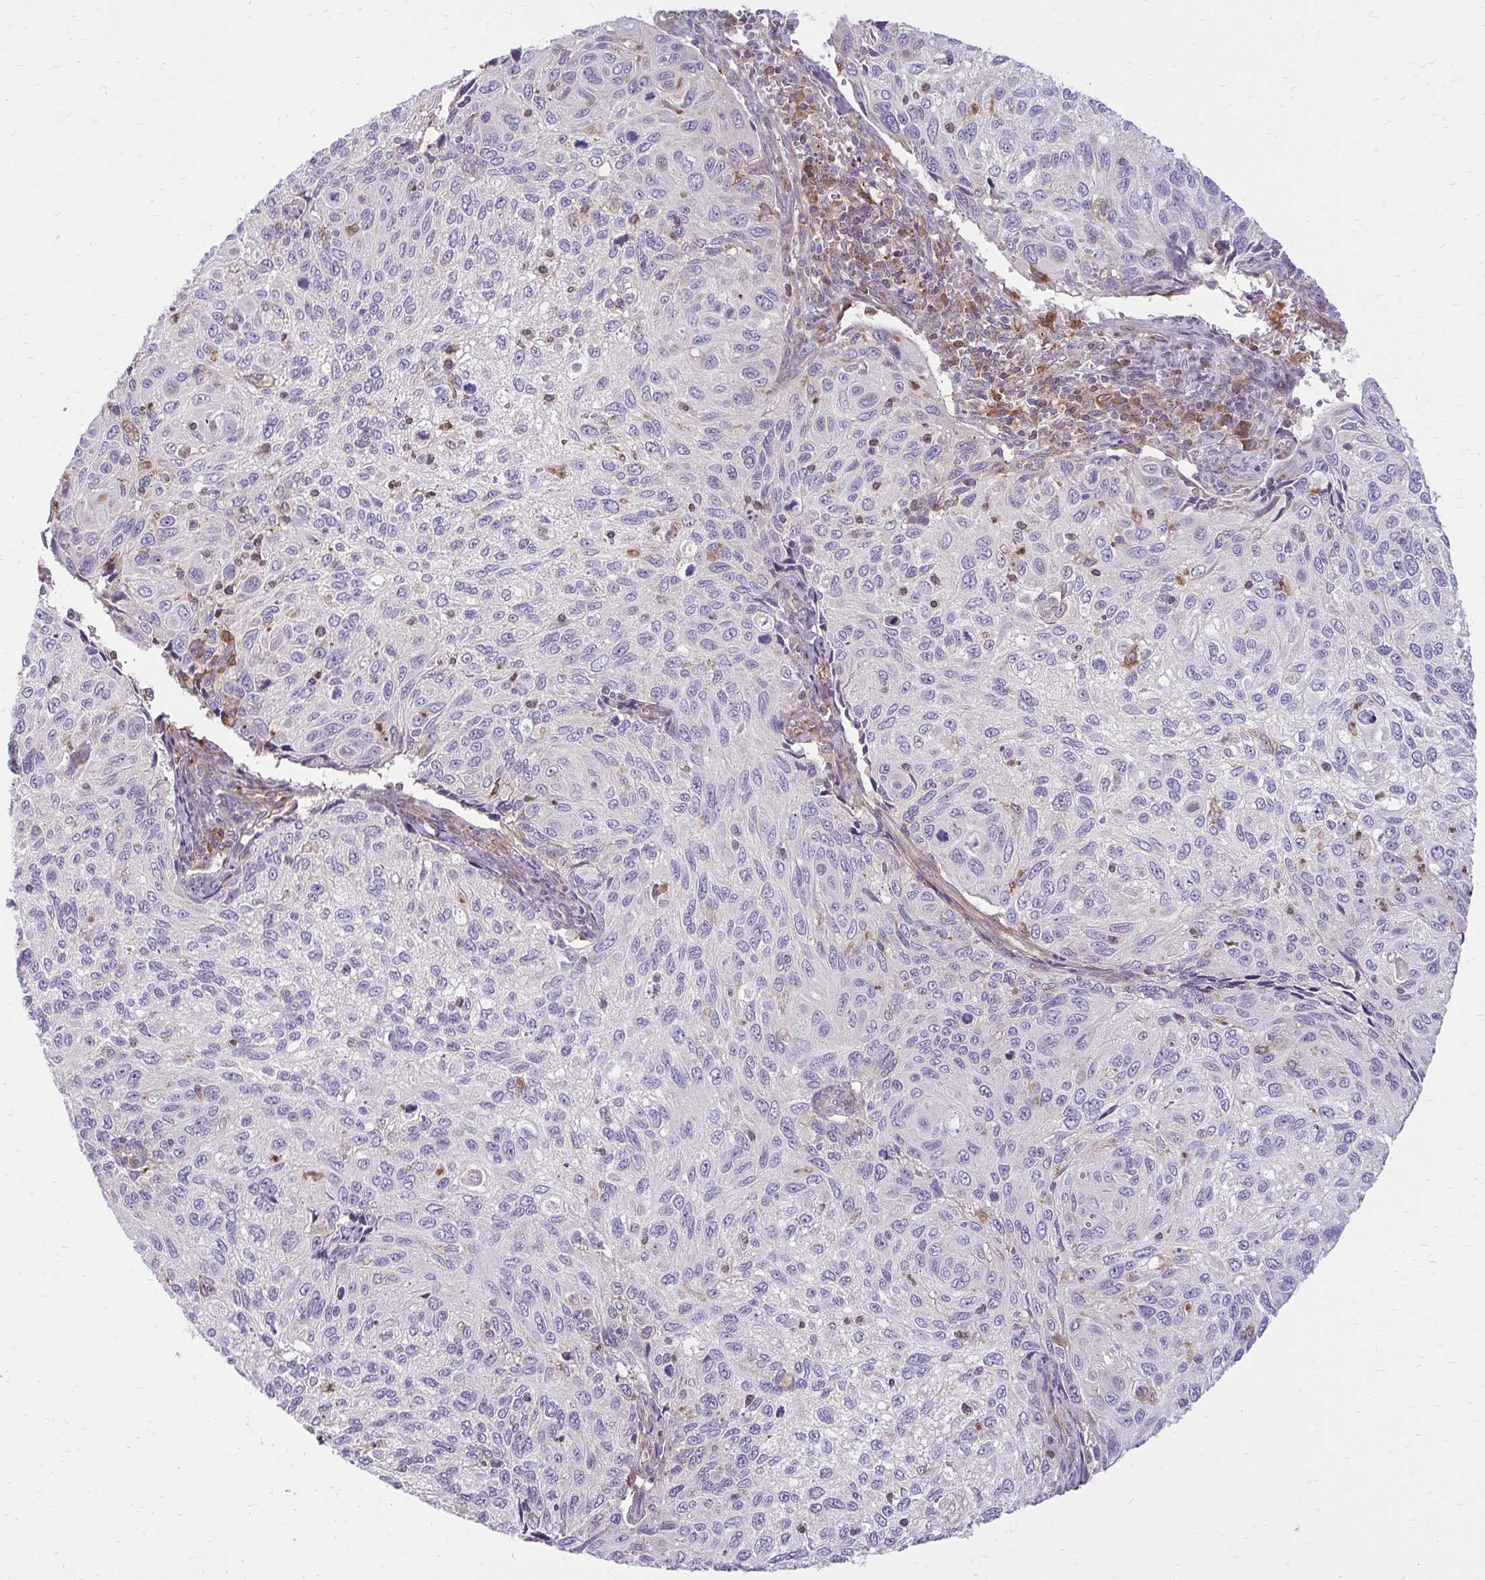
{"staining": {"intensity": "negative", "quantity": "none", "location": "none"}, "tissue": "cervical cancer", "cell_type": "Tumor cells", "image_type": "cancer", "snomed": [{"axis": "morphology", "description": "Squamous cell carcinoma, NOS"}, {"axis": "topography", "description": "Cervix"}], "caption": "DAB (3,3'-diaminobenzidine) immunohistochemical staining of human cervical cancer demonstrates no significant expression in tumor cells.", "gene": "ASAP1", "patient": {"sex": "female", "age": 70}}